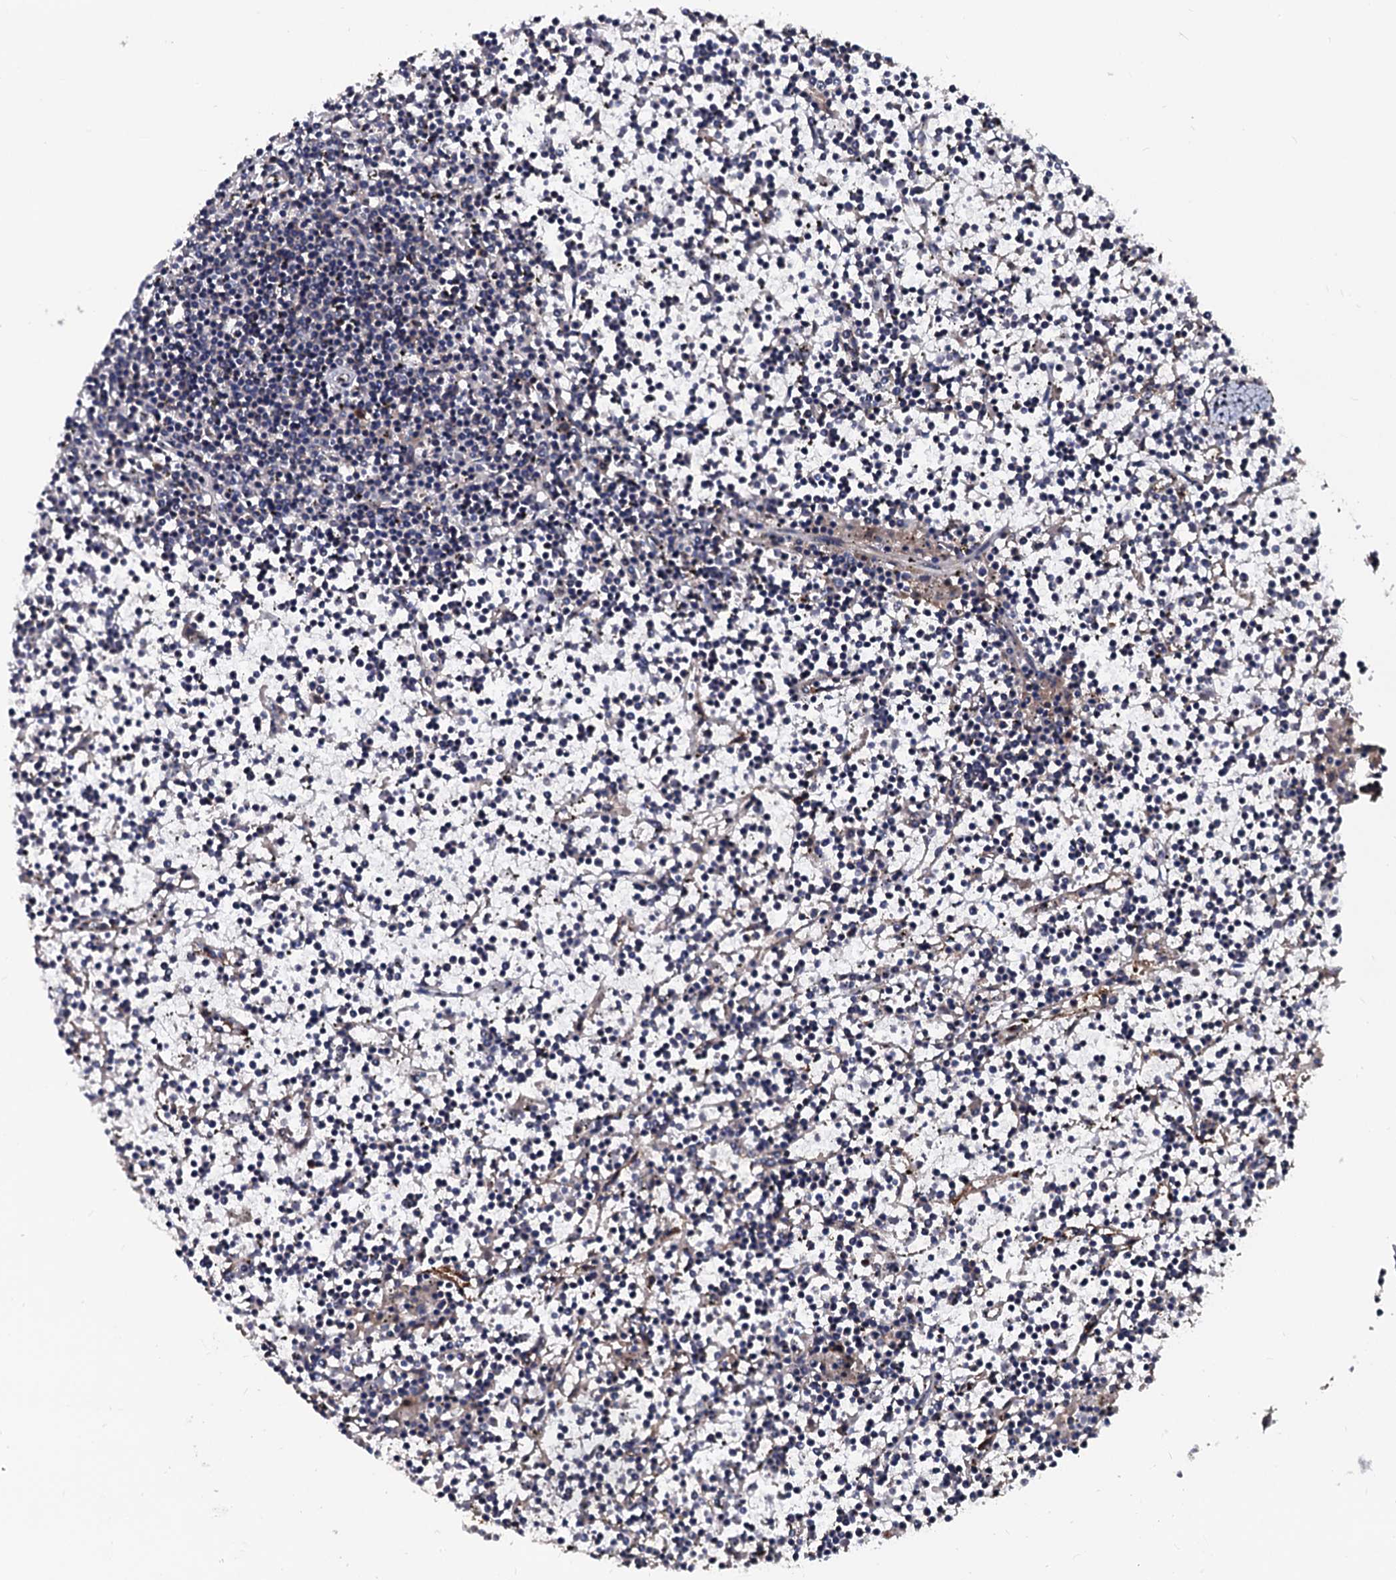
{"staining": {"intensity": "negative", "quantity": "none", "location": "none"}, "tissue": "lymphoma", "cell_type": "Tumor cells", "image_type": "cancer", "snomed": [{"axis": "morphology", "description": "Malignant lymphoma, non-Hodgkin's type, Low grade"}, {"axis": "topography", "description": "Spleen"}], "caption": "A high-resolution histopathology image shows immunohistochemistry (IHC) staining of lymphoma, which exhibits no significant staining in tumor cells. (Brightfield microscopy of DAB immunohistochemistry at high magnification).", "gene": "N4BP1", "patient": {"sex": "female", "age": 19}}